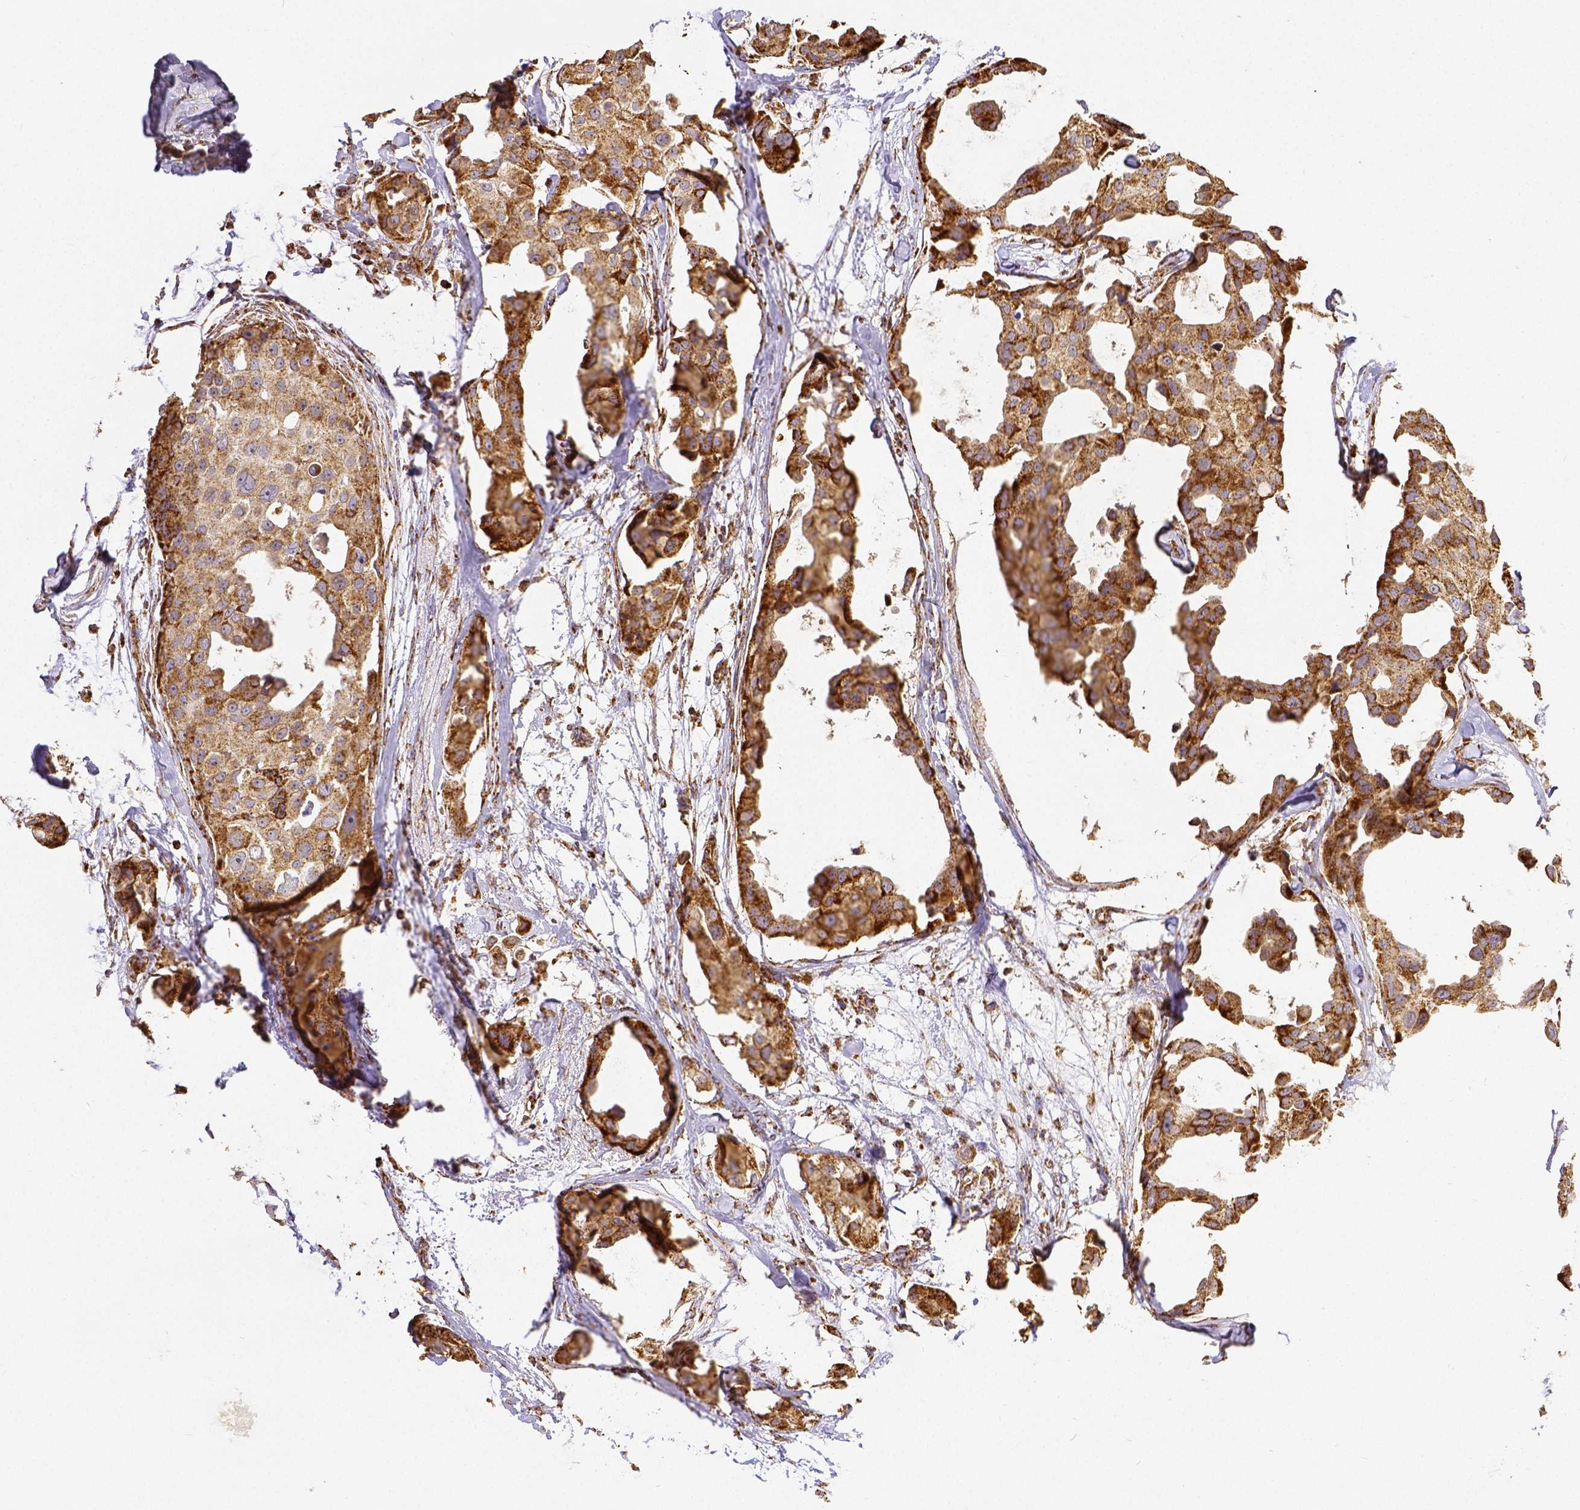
{"staining": {"intensity": "moderate", "quantity": ">75%", "location": "cytoplasmic/membranous"}, "tissue": "breast cancer", "cell_type": "Tumor cells", "image_type": "cancer", "snomed": [{"axis": "morphology", "description": "Duct carcinoma"}, {"axis": "topography", "description": "Breast"}], "caption": "Moderate cytoplasmic/membranous positivity for a protein is seen in about >75% of tumor cells of breast cancer (infiltrating ductal carcinoma) using IHC.", "gene": "SDHB", "patient": {"sex": "female", "age": 38}}